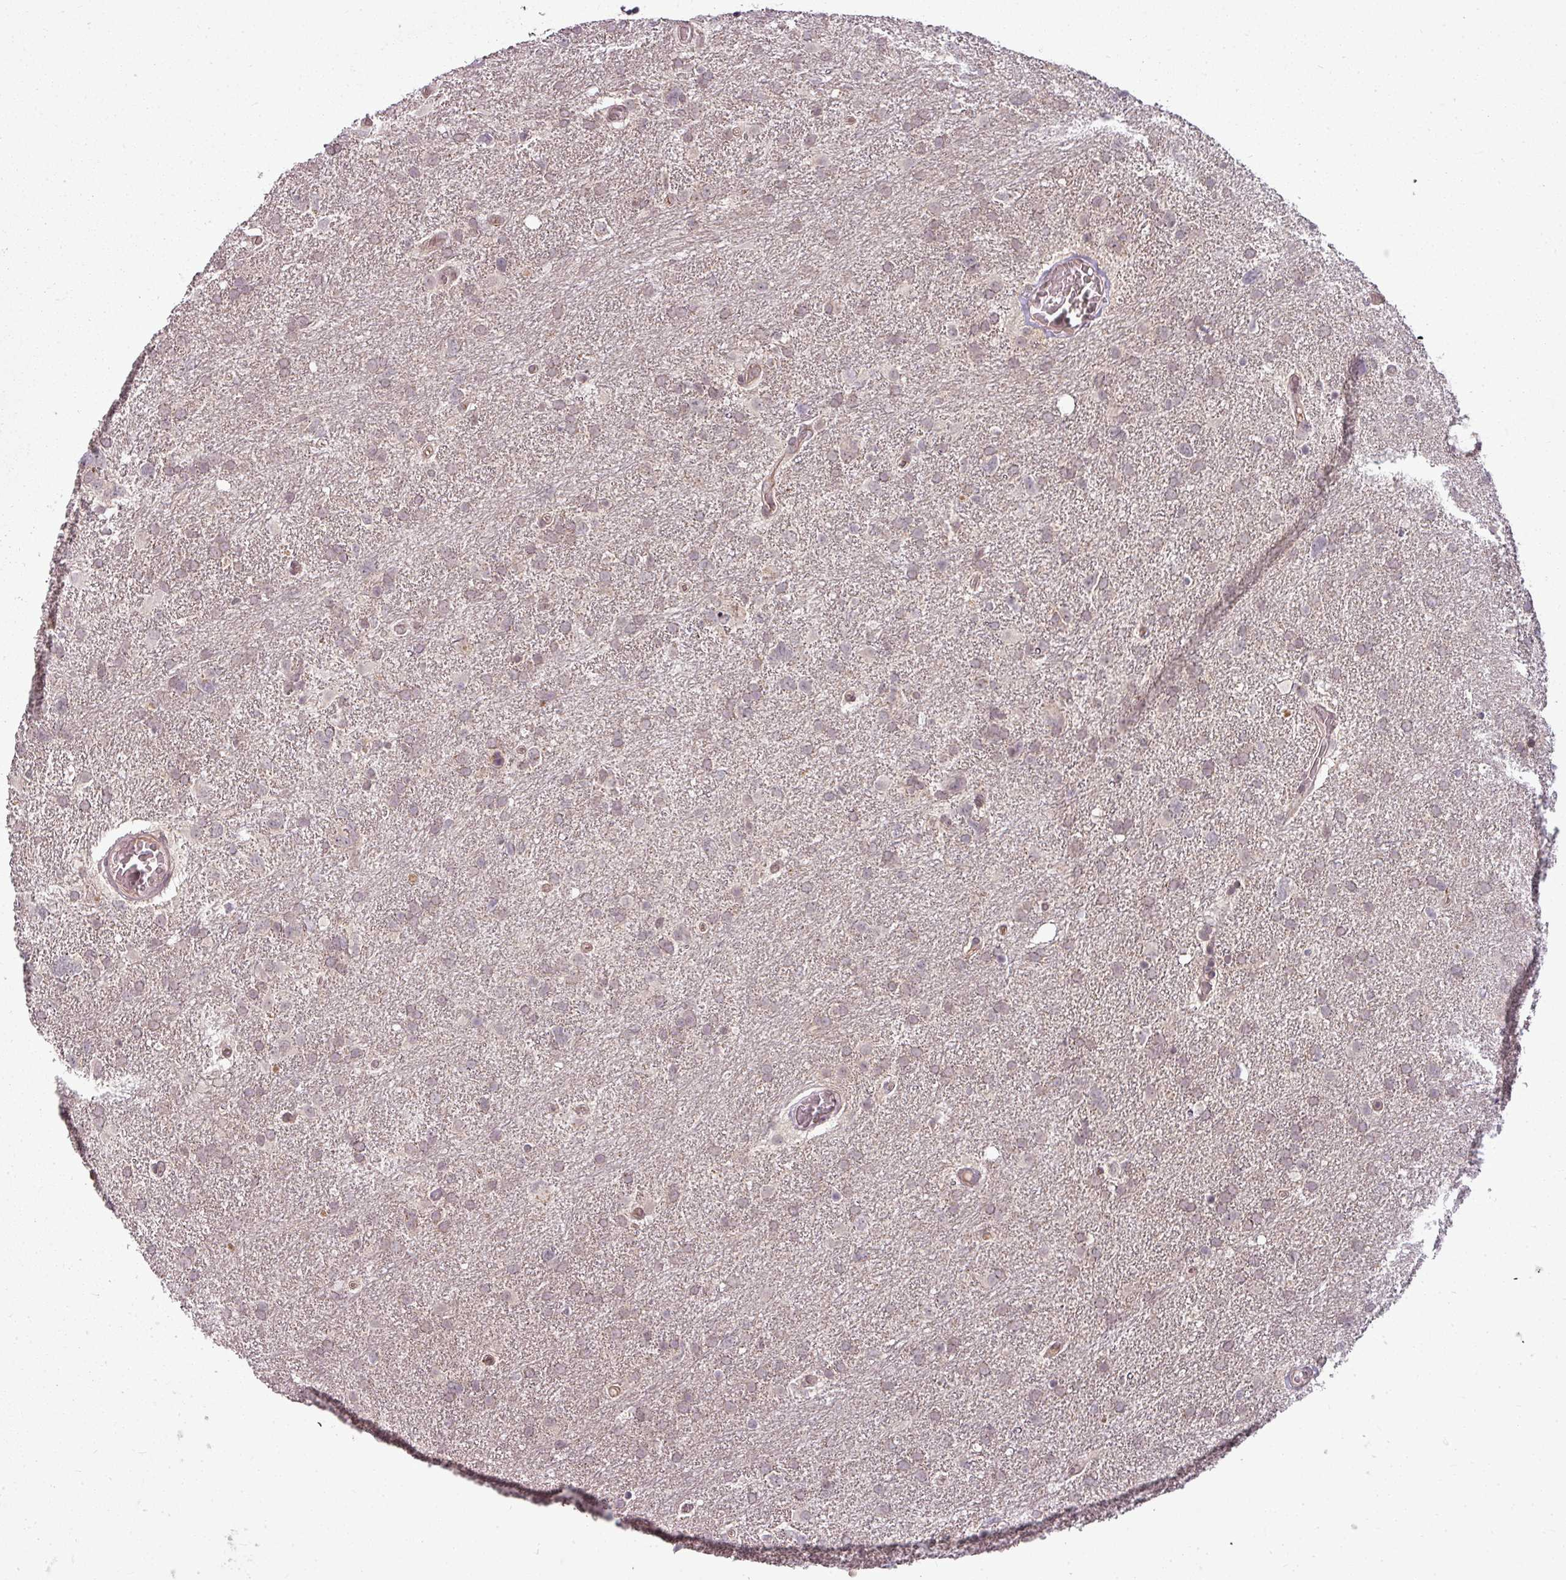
{"staining": {"intensity": "weak", "quantity": ">75%", "location": "cytoplasmic/membranous"}, "tissue": "glioma", "cell_type": "Tumor cells", "image_type": "cancer", "snomed": [{"axis": "morphology", "description": "Glioma, malignant, High grade"}, {"axis": "topography", "description": "Brain"}], "caption": "Glioma stained for a protein reveals weak cytoplasmic/membranous positivity in tumor cells. The staining was performed using DAB to visualize the protein expression in brown, while the nuclei were stained in blue with hematoxylin (Magnification: 20x).", "gene": "CLIC1", "patient": {"sex": "male", "age": 61}}